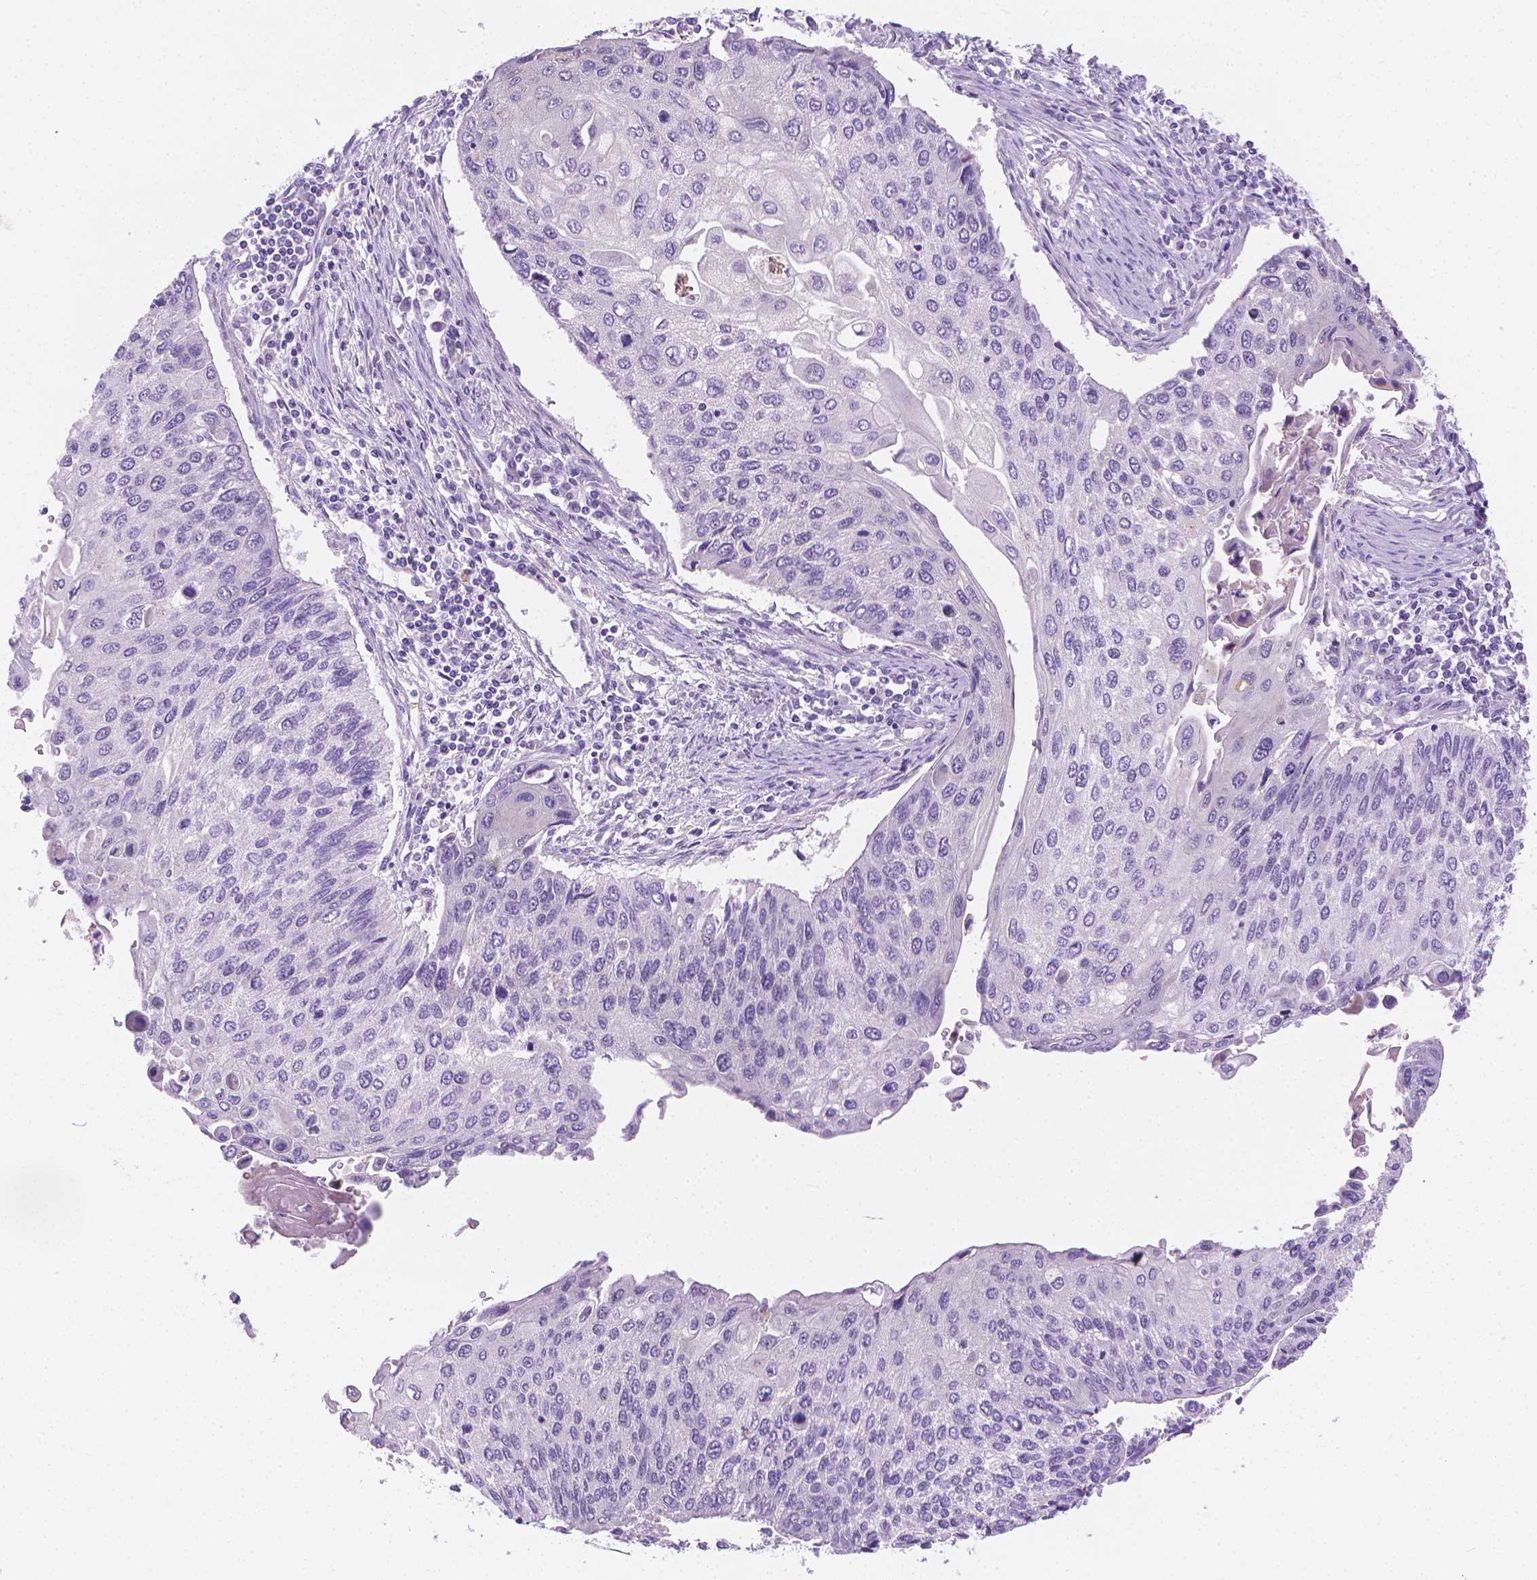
{"staining": {"intensity": "negative", "quantity": "none", "location": "none"}, "tissue": "lung cancer", "cell_type": "Tumor cells", "image_type": "cancer", "snomed": [{"axis": "morphology", "description": "Squamous cell carcinoma, NOS"}, {"axis": "morphology", "description": "Squamous cell carcinoma, metastatic, NOS"}, {"axis": "topography", "description": "Lung"}], "caption": "This photomicrograph is of lung cancer stained with IHC to label a protein in brown with the nuclei are counter-stained blue. There is no expression in tumor cells.", "gene": "FASN", "patient": {"sex": "male", "age": 63}}